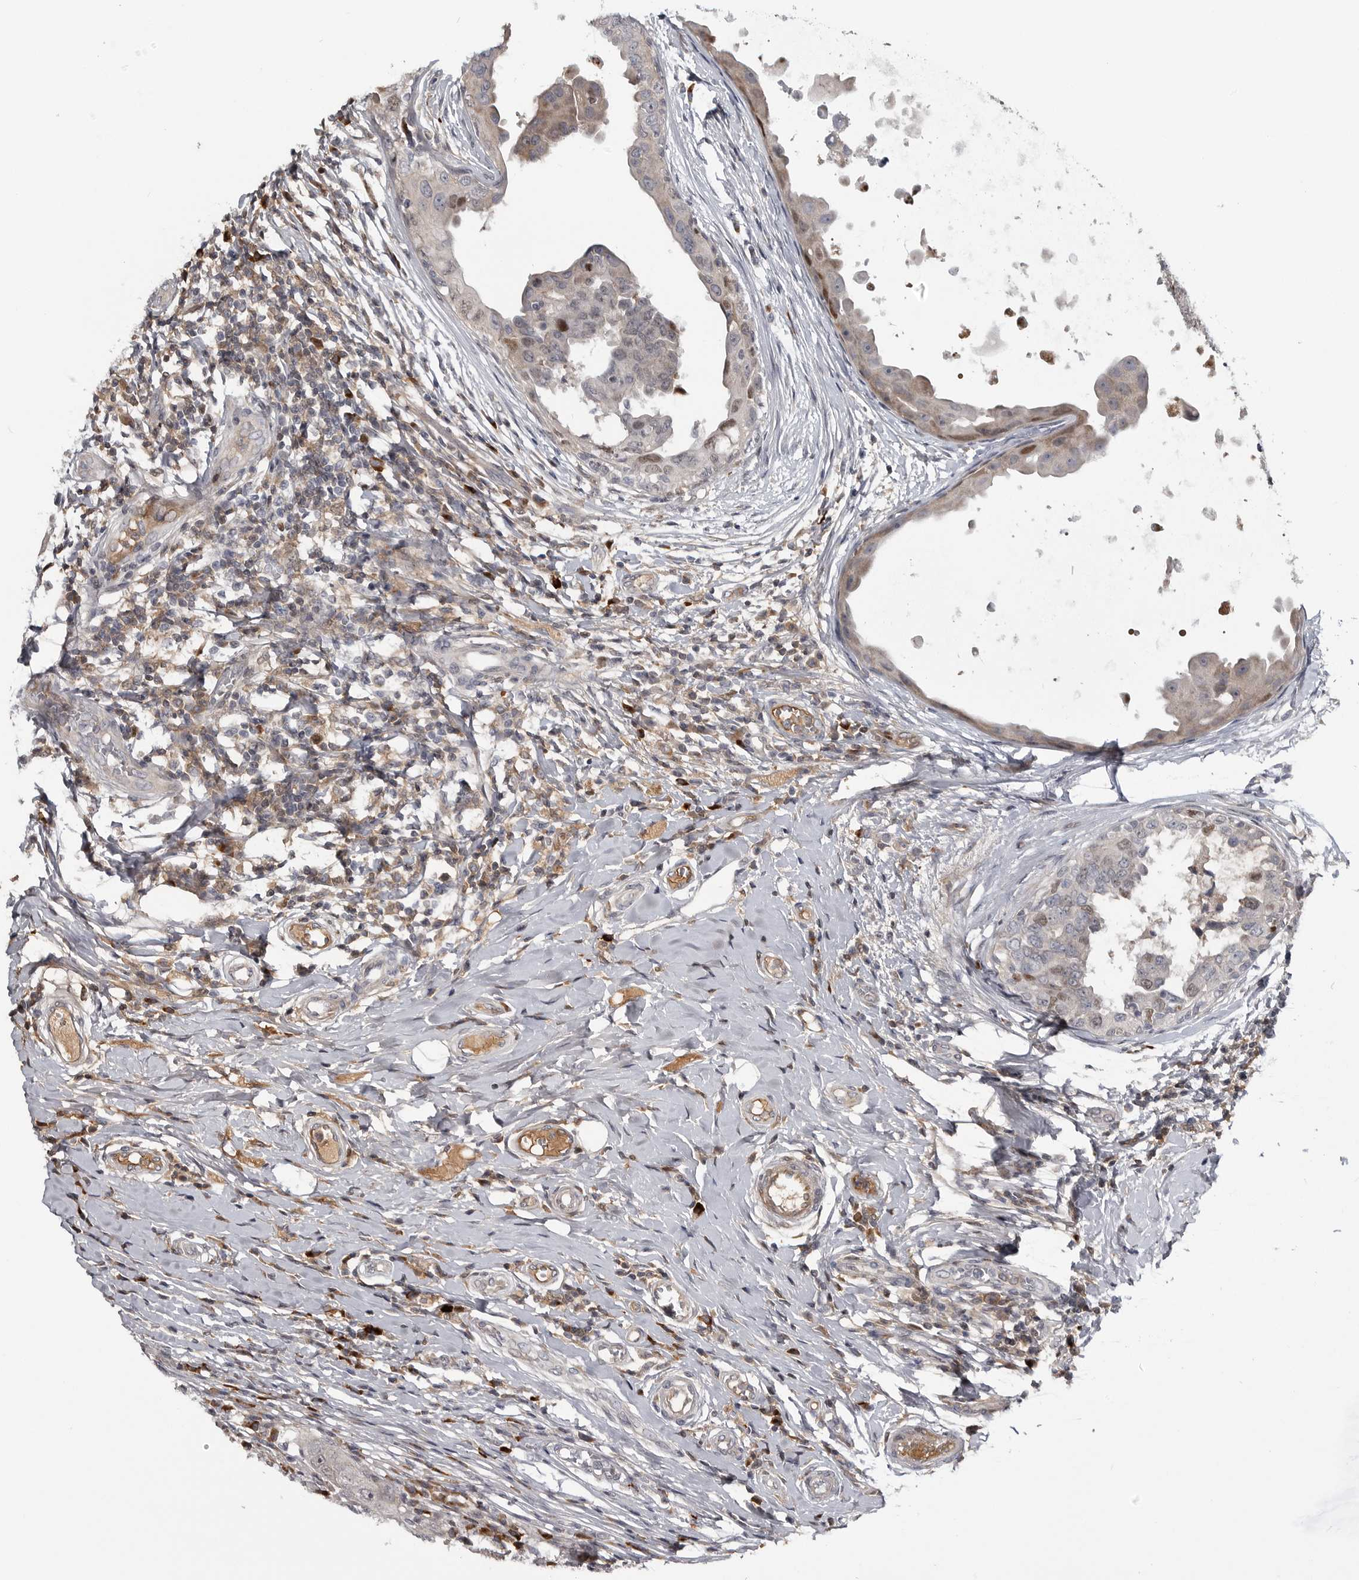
{"staining": {"intensity": "weak", "quantity": "25%-75%", "location": "nuclear"}, "tissue": "breast cancer", "cell_type": "Tumor cells", "image_type": "cancer", "snomed": [{"axis": "morphology", "description": "Duct carcinoma"}, {"axis": "topography", "description": "Breast"}], "caption": "The immunohistochemical stain labels weak nuclear staining in tumor cells of breast cancer (invasive ductal carcinoma) tissue. The protein is shown in brown color, while the nuclei are stained blue.", "gene": "ZNF277", "patient": {"sex": "female", "age": 27}}